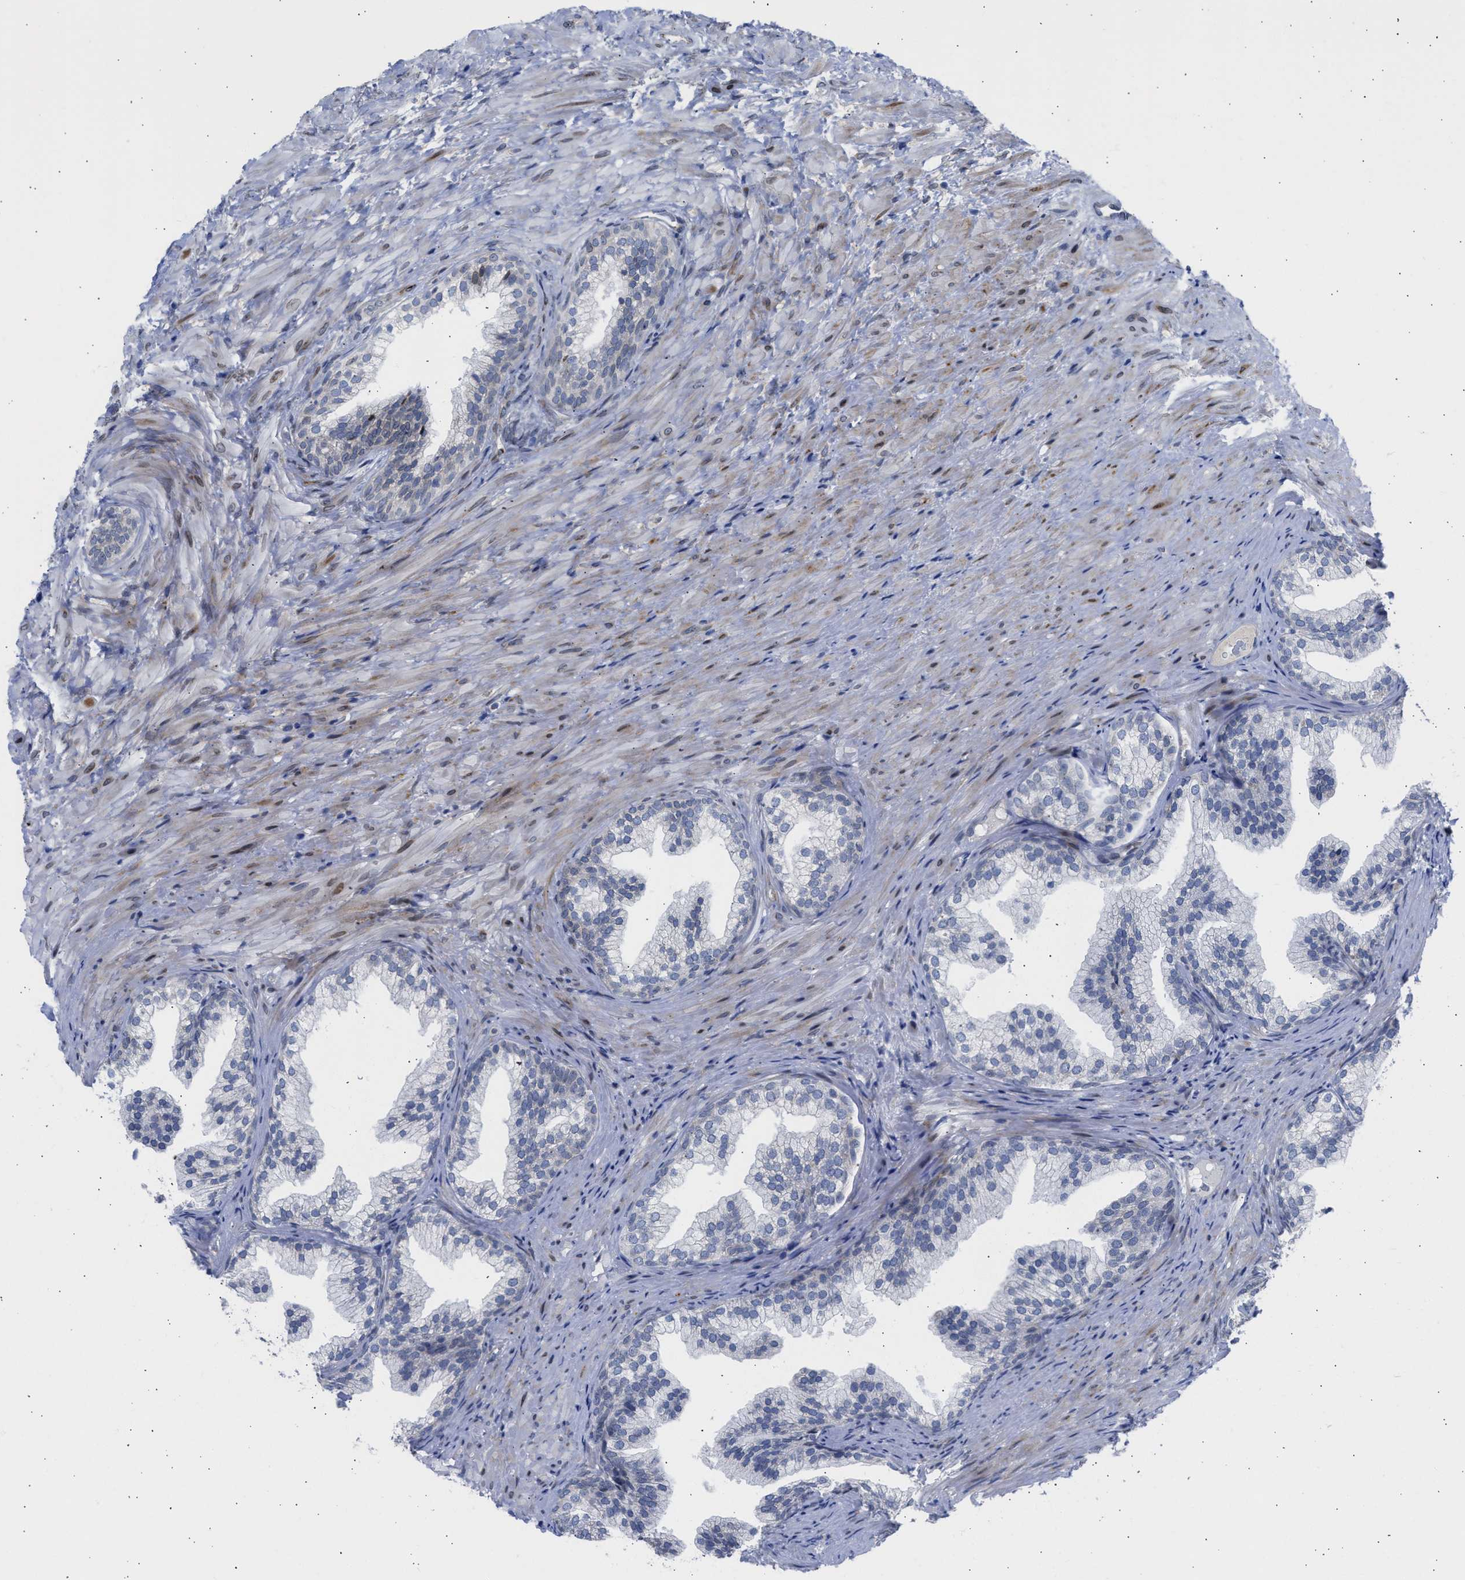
{"staining": {"intensity": "weak", "quantity": "<25%", "location": "cytoplasmic/membranous"}, "tissue": "prostate", "cell_type": "Glandular cells", "image_type": "normal", "snomed": [{"axis": "morphology", "description": "Normal tissue, NOS"}, {"axis": "topography", "description": "Prostate"}], "caption": "Prostate stained for a protein using immunohistochemistry displays no positivity glandular cells.", "gene": "NUP35", "patient": {"sex": "male", "age": 76}}